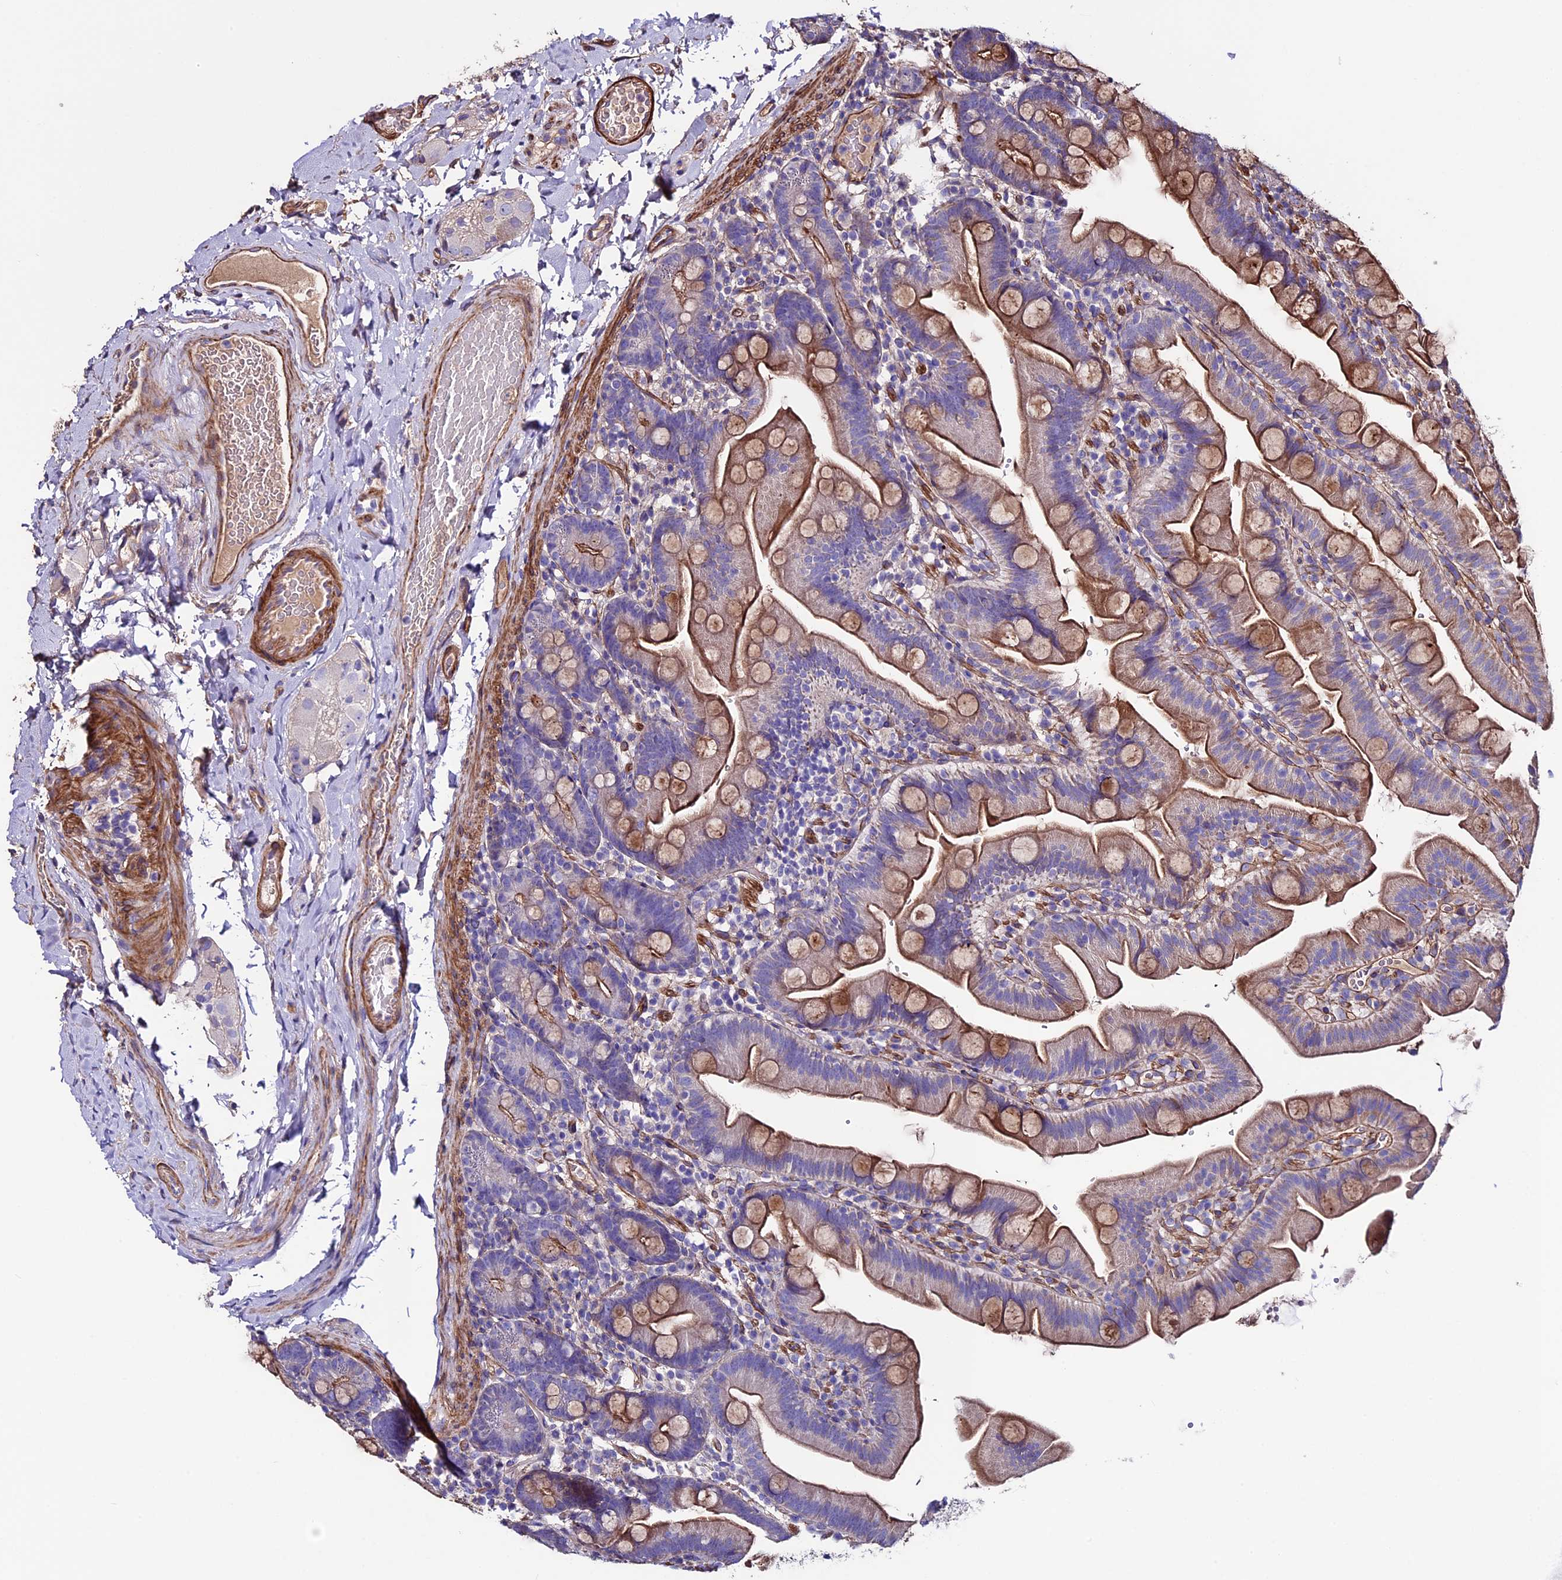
{"staining": {"intensity": "moderate", "quantity": "25%-75%", "location": "cytoplasmic/membranous"}, "tissue": "small intestine", "cell_type": "Glandular cells", "image_type": "normal", "snomed": [{"axis": "morphology", "description": "Normal tissue, NOS"}, {"axis": "topography", "description": "Small intestine"}], "caption": "Small intestine was stained to show a protein in brown. There is medium levels of moderate cytoplasmic/membranous expression in approximately 25%-75% of glandular cells. Immunohistochemistry (ihc) stains the protein in brown and the nuclei are stained blue.", "gene": "EVA1B", "patient": {"sex": "female", "age": 68}}